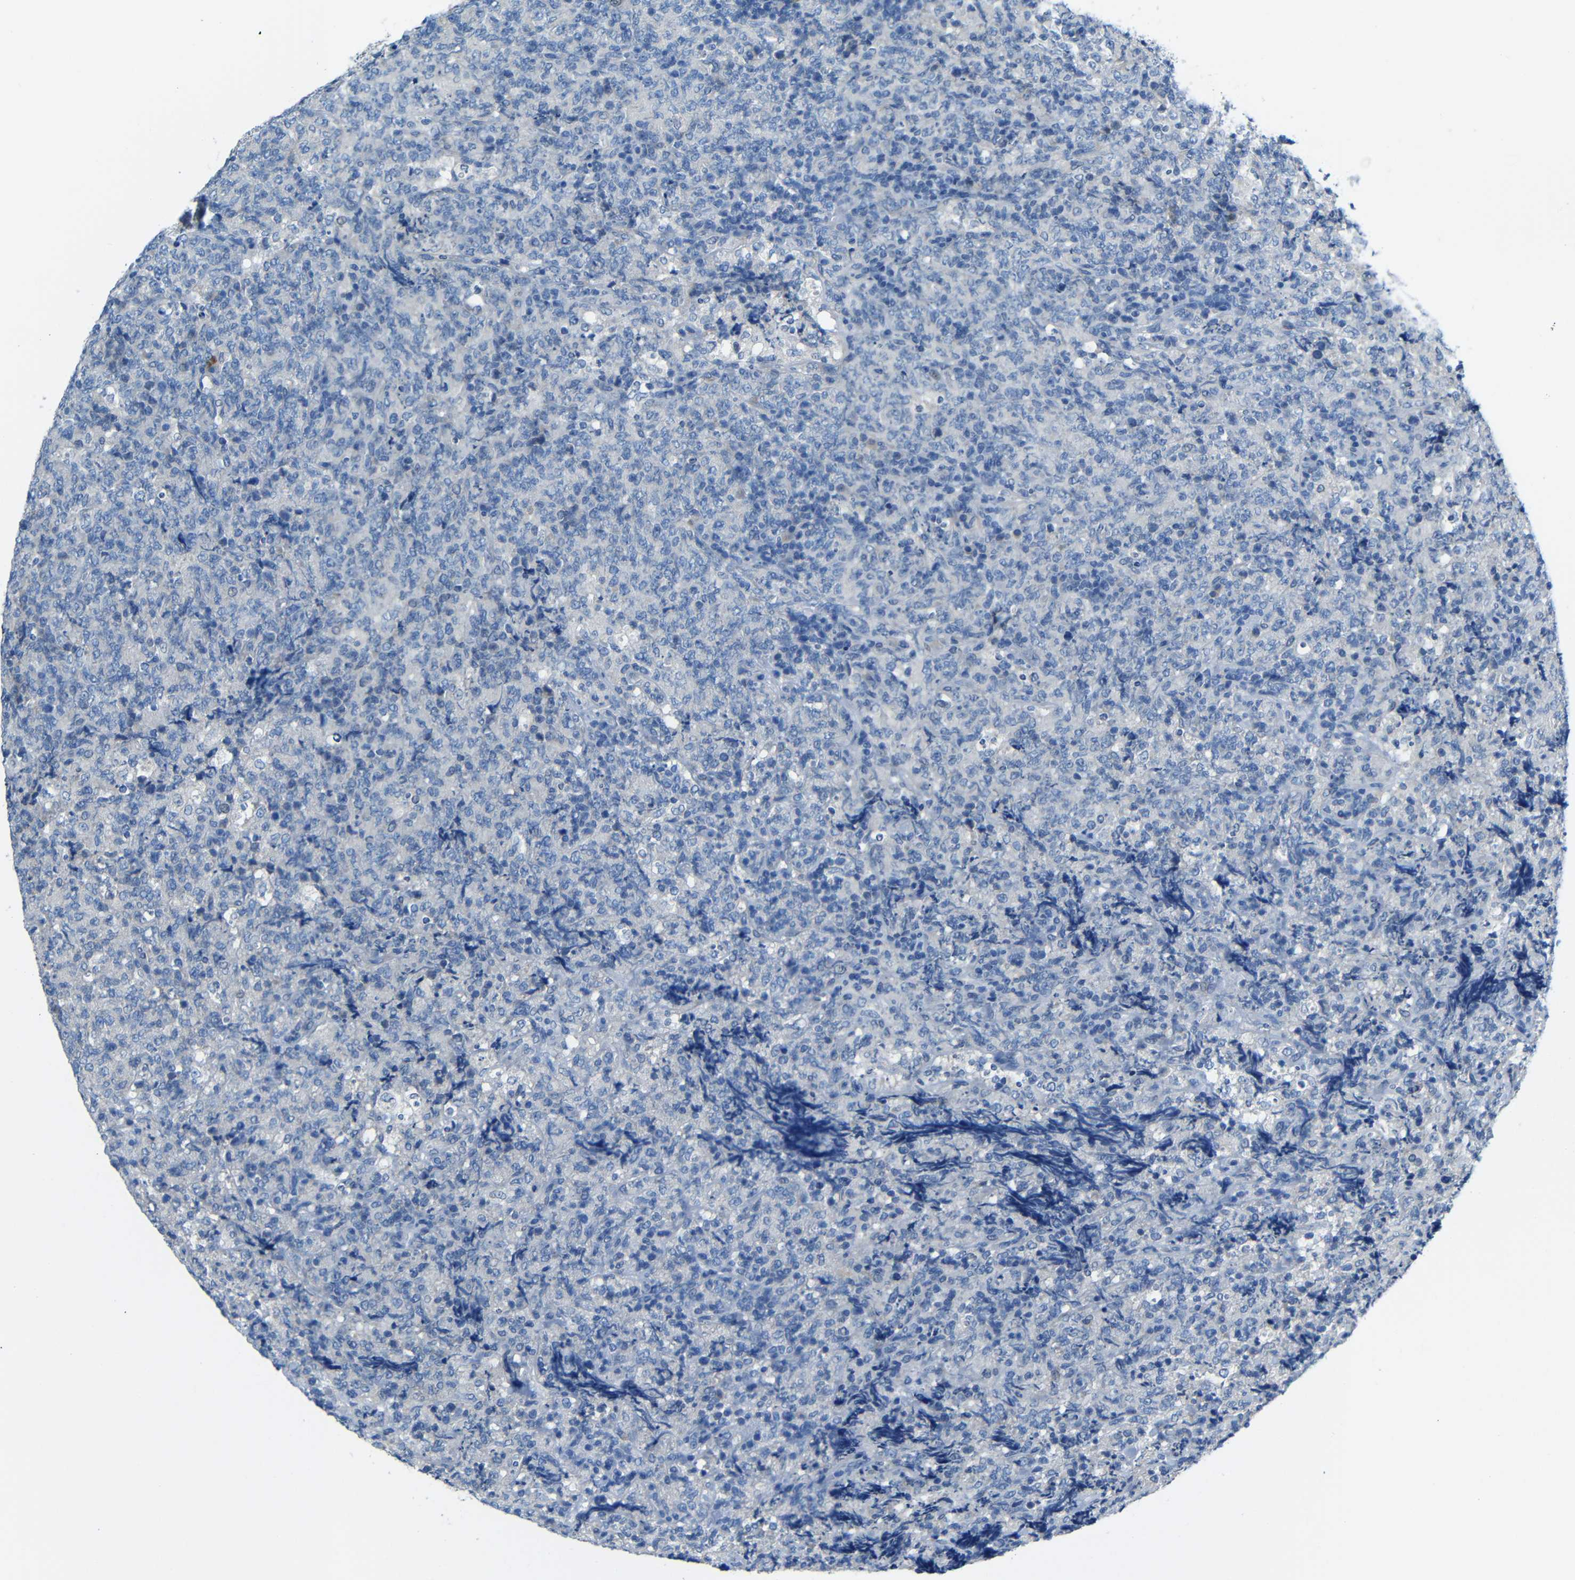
{"staining": {"intensity": "negative", "quantity": "none", "location": "none"}, "tissue": "lymphoma", "cell_type": "Tumor cells", "image_type": "cancer", "snomed": [{"axis": "morphology", "description": "Malignant lymphoma, non-Hodgkin's type, High grade"}, {"axis": "topography", "description": "Tonsil"}], "caption": "Tumor cells show no significant positivity in lymphoma.", "gene": "NEGR1", "patient": {"sex": "female", "age": 36}}